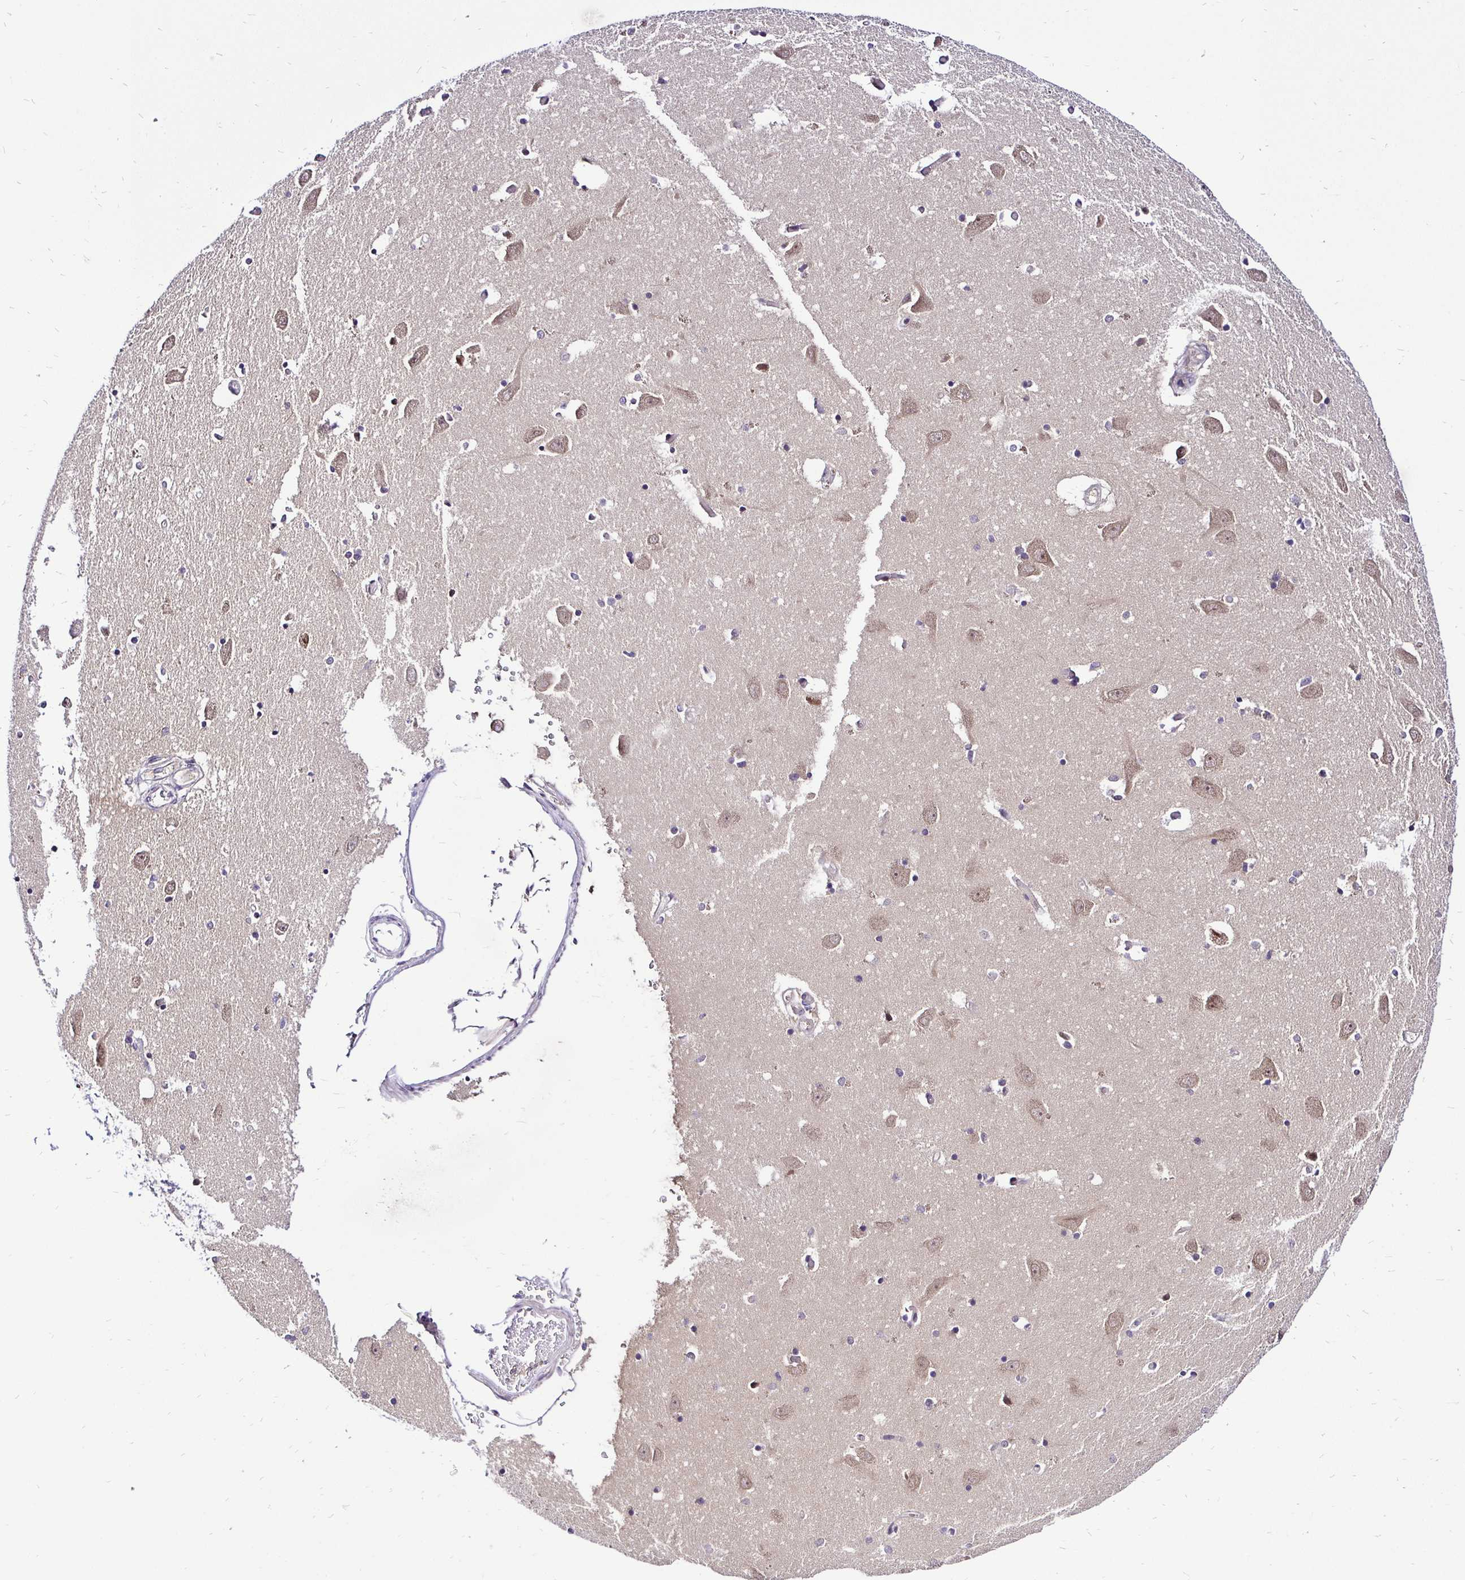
{"staining": {"intensity": "moderate", "quantity": "<25%", "location": "cytoplasmic/membranous,nuclear"}, "tissue": "caudate", "cell_type": "Glial cells", "image_type": "normal", "snomed": [{"axis": "morphology", "description": "Normal tissue, NOS"}, {"axis": "topography", "description": "Lateral ventricle wall"}, {"axis": "topography", "description": "Hippocampus"}], "caption": "Caudate was stained to show a protein in brown. There is low levels of moderate cytoplasmic/membranous,nuclear positivity in approximately <25% of glial cells. The staining was performed using DAB (3,3'-diaminobenzidine) to visualize the protein expression in brown, while the nuclei were stained in blue with hematoxylin (Magnification: 20x).", "gene": "UBE2M", "patient": {"sex": "female", "age": 63}}